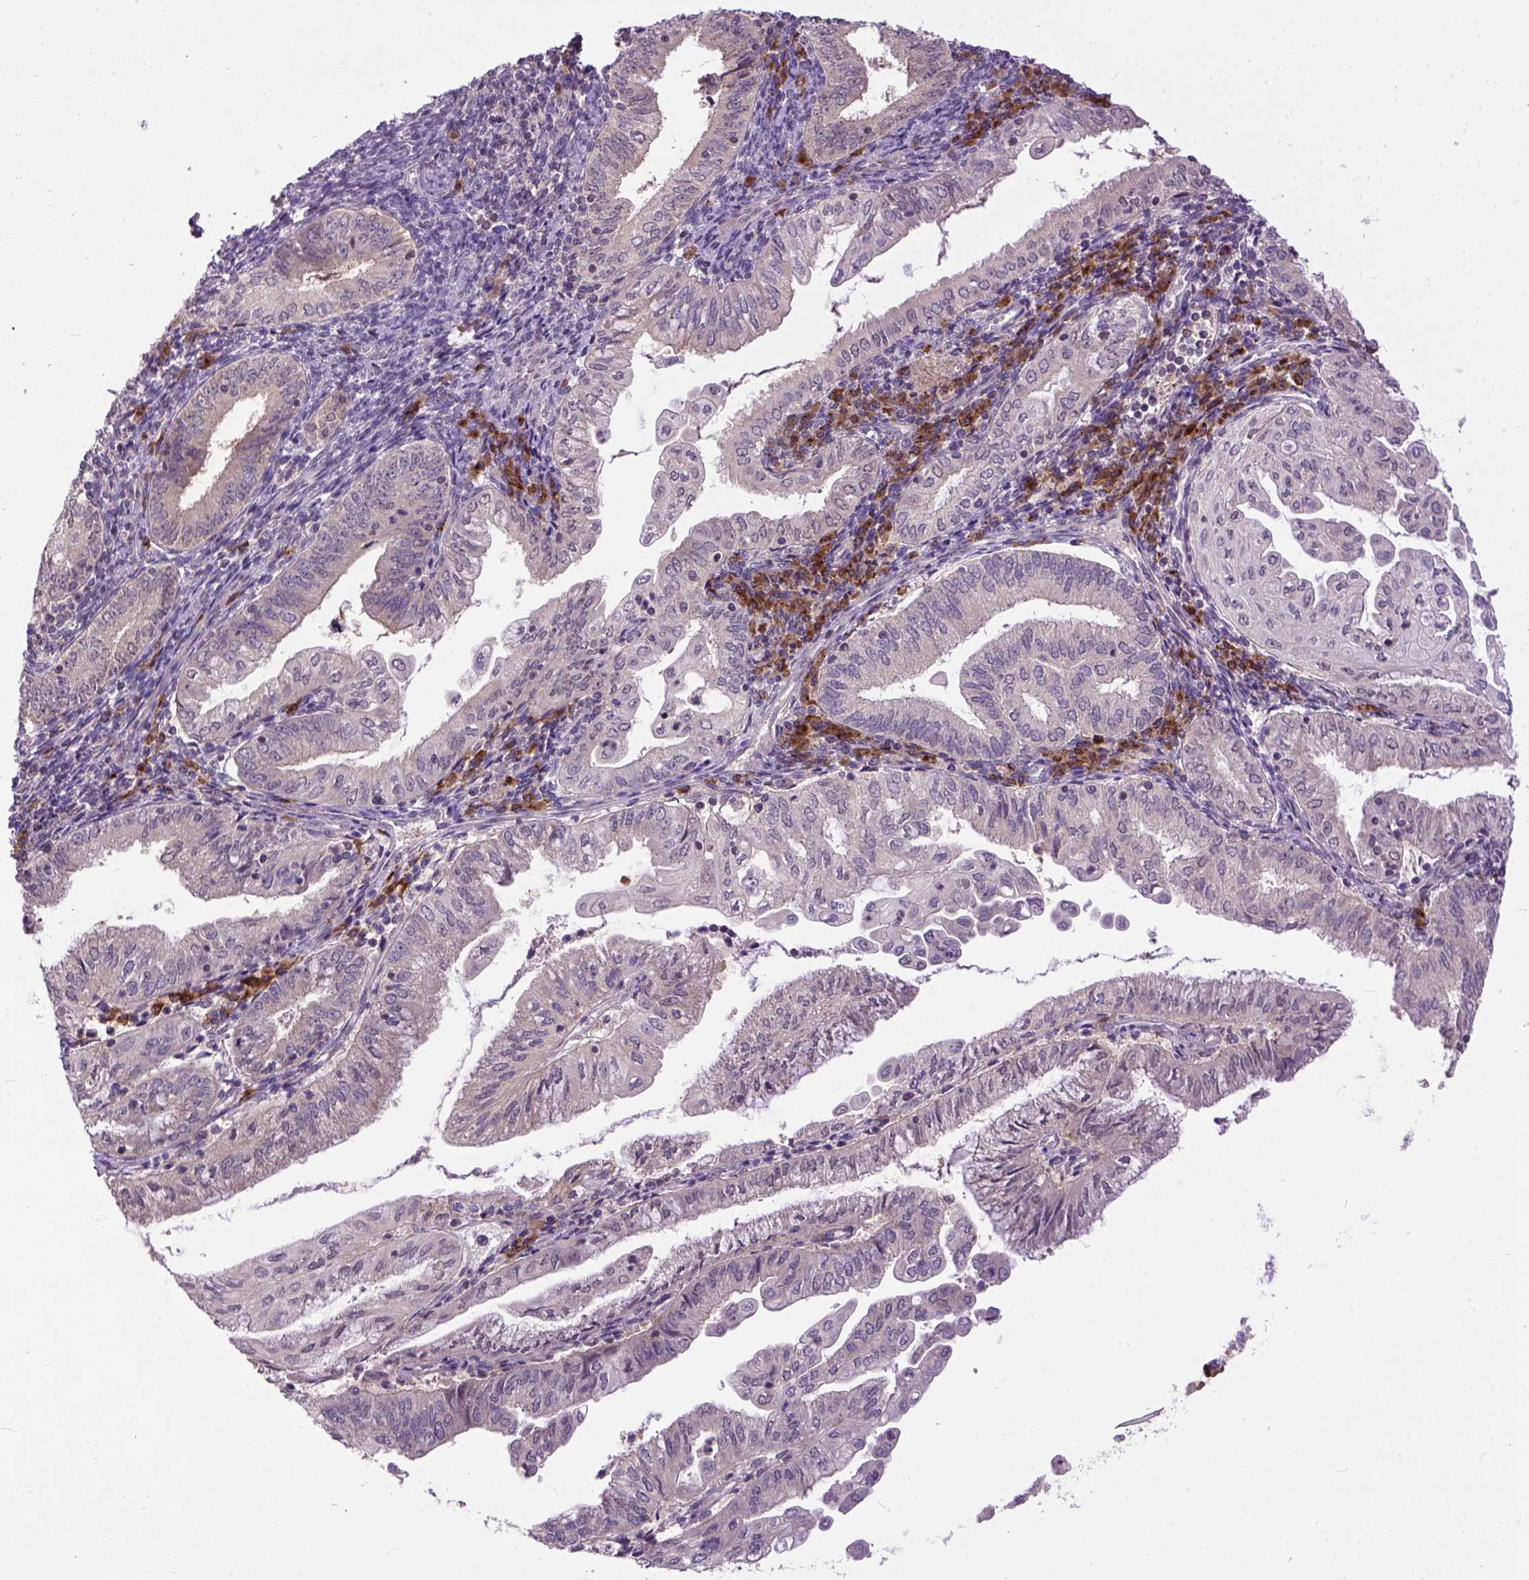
{"staining": {"intensity": "moderate", "quantity": "<25%", "location": "cytoplasmic/membranous"}, "tissue": "endometrial cancer", "cell_type": "Tumor cells", "image_type": "cancer", "snomed": [{"axis": "morphology", "description": "Adenocarcinoma, NOS"}, {"axis": "topography", "description": "Endometrium"}], "caption": "Moderate cytoplasmic/membranous positivity is present in approximately <25% of tumor cells in adenocarcinoma (endometrial).", "gene": "CPNE1", "patient": {"sex": "female", "age": 55}}